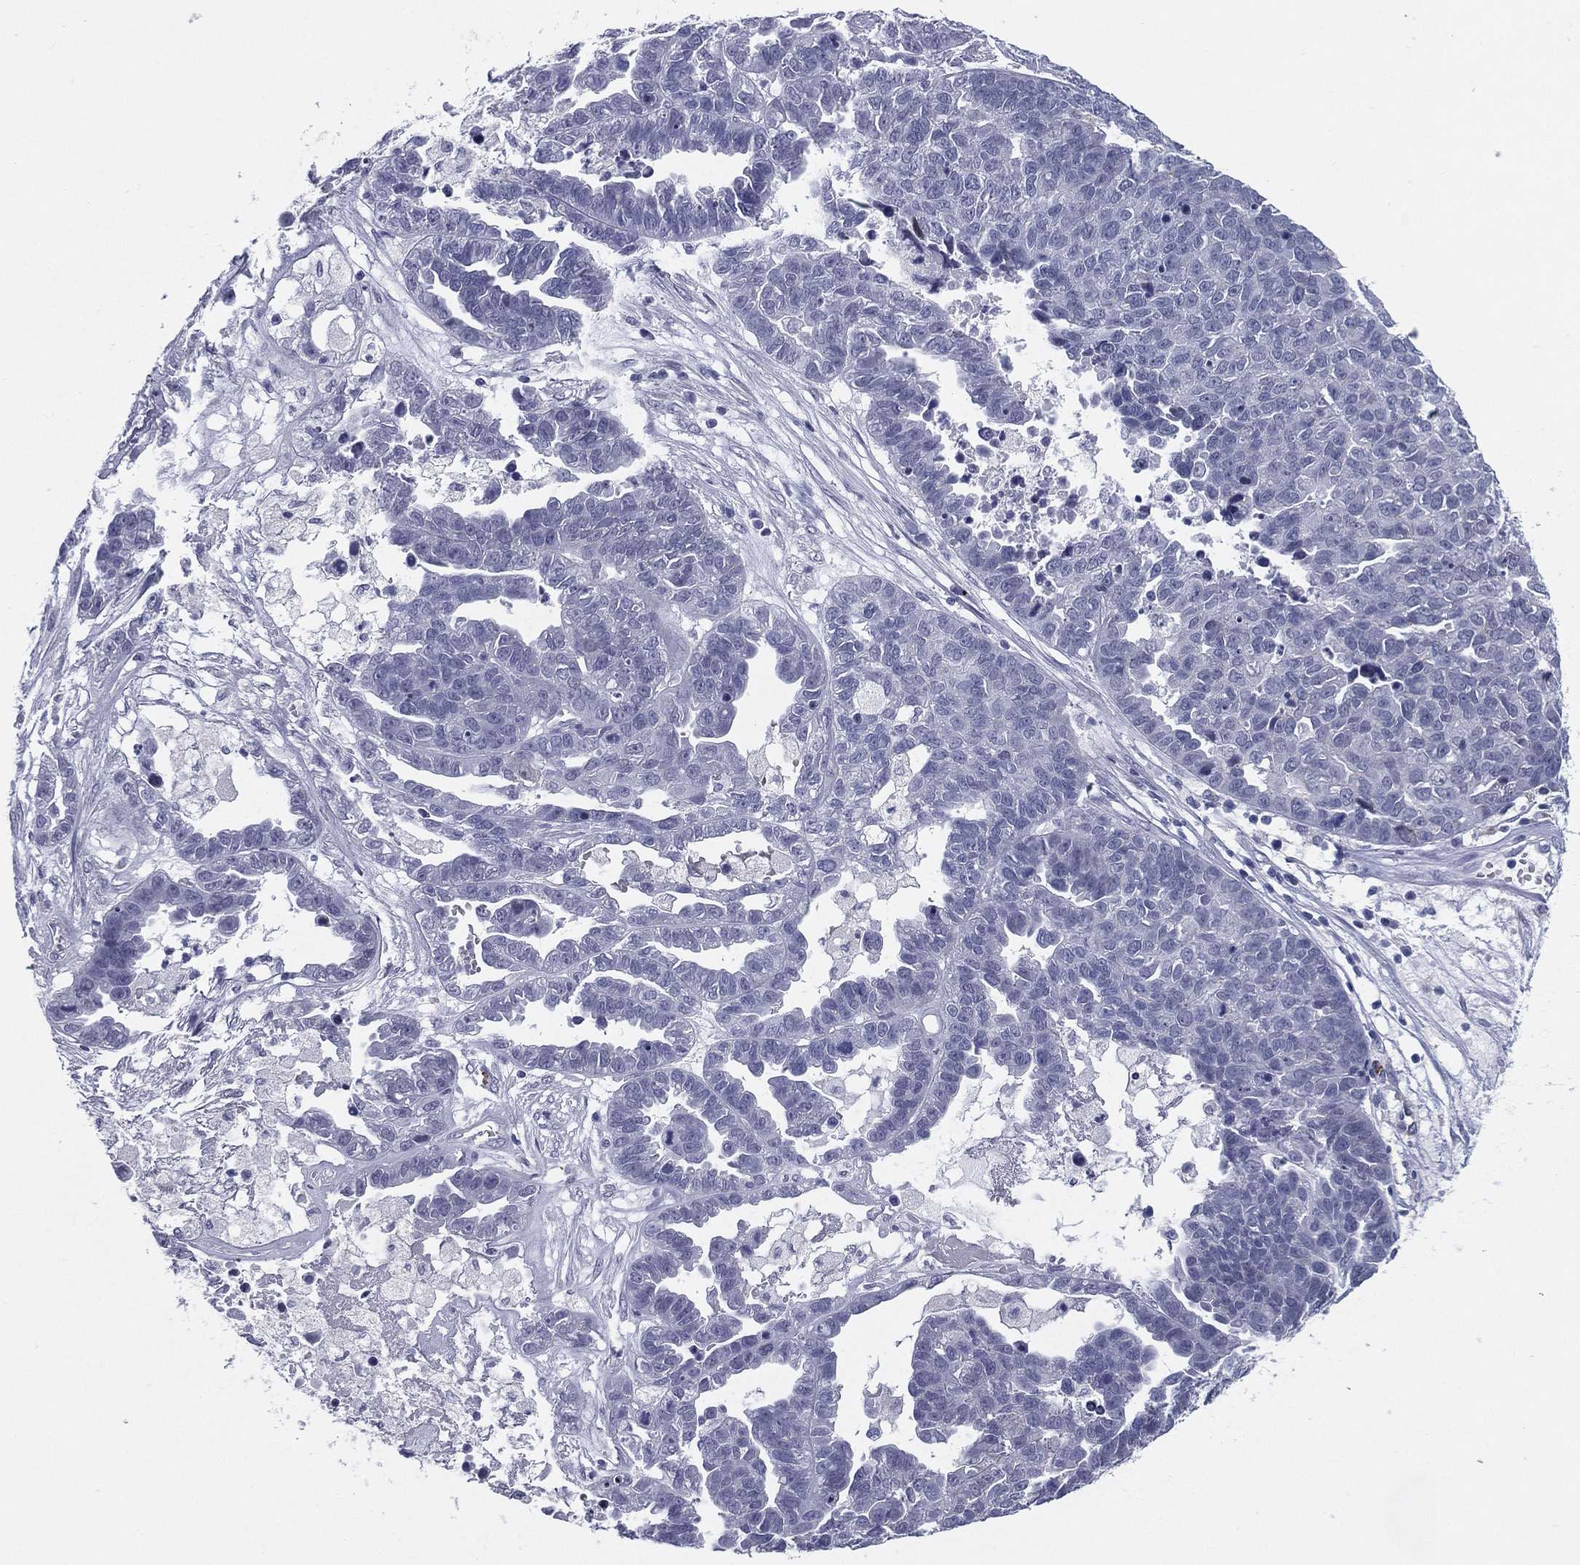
{"staining": {"intensity": "negative", "quantity": "none", "location": "none"}, "tissue": "ovarian cancer", "cell_type": "Tumor cells", "image_type": "cancer", "snomed": [{"axis": "morphology", "description": "Cystadenocarcinoma, serous, NOS"}, {"axis": "topography", "description": "Ovary"}], "caption": "Immunohistochemistry (IHC) of human ovarian serous cystadenocarcinoma exhibits no staining in tumor cells.", "gene": "HLA-DOA", "patient": {"sex": "female", "age": 87}}